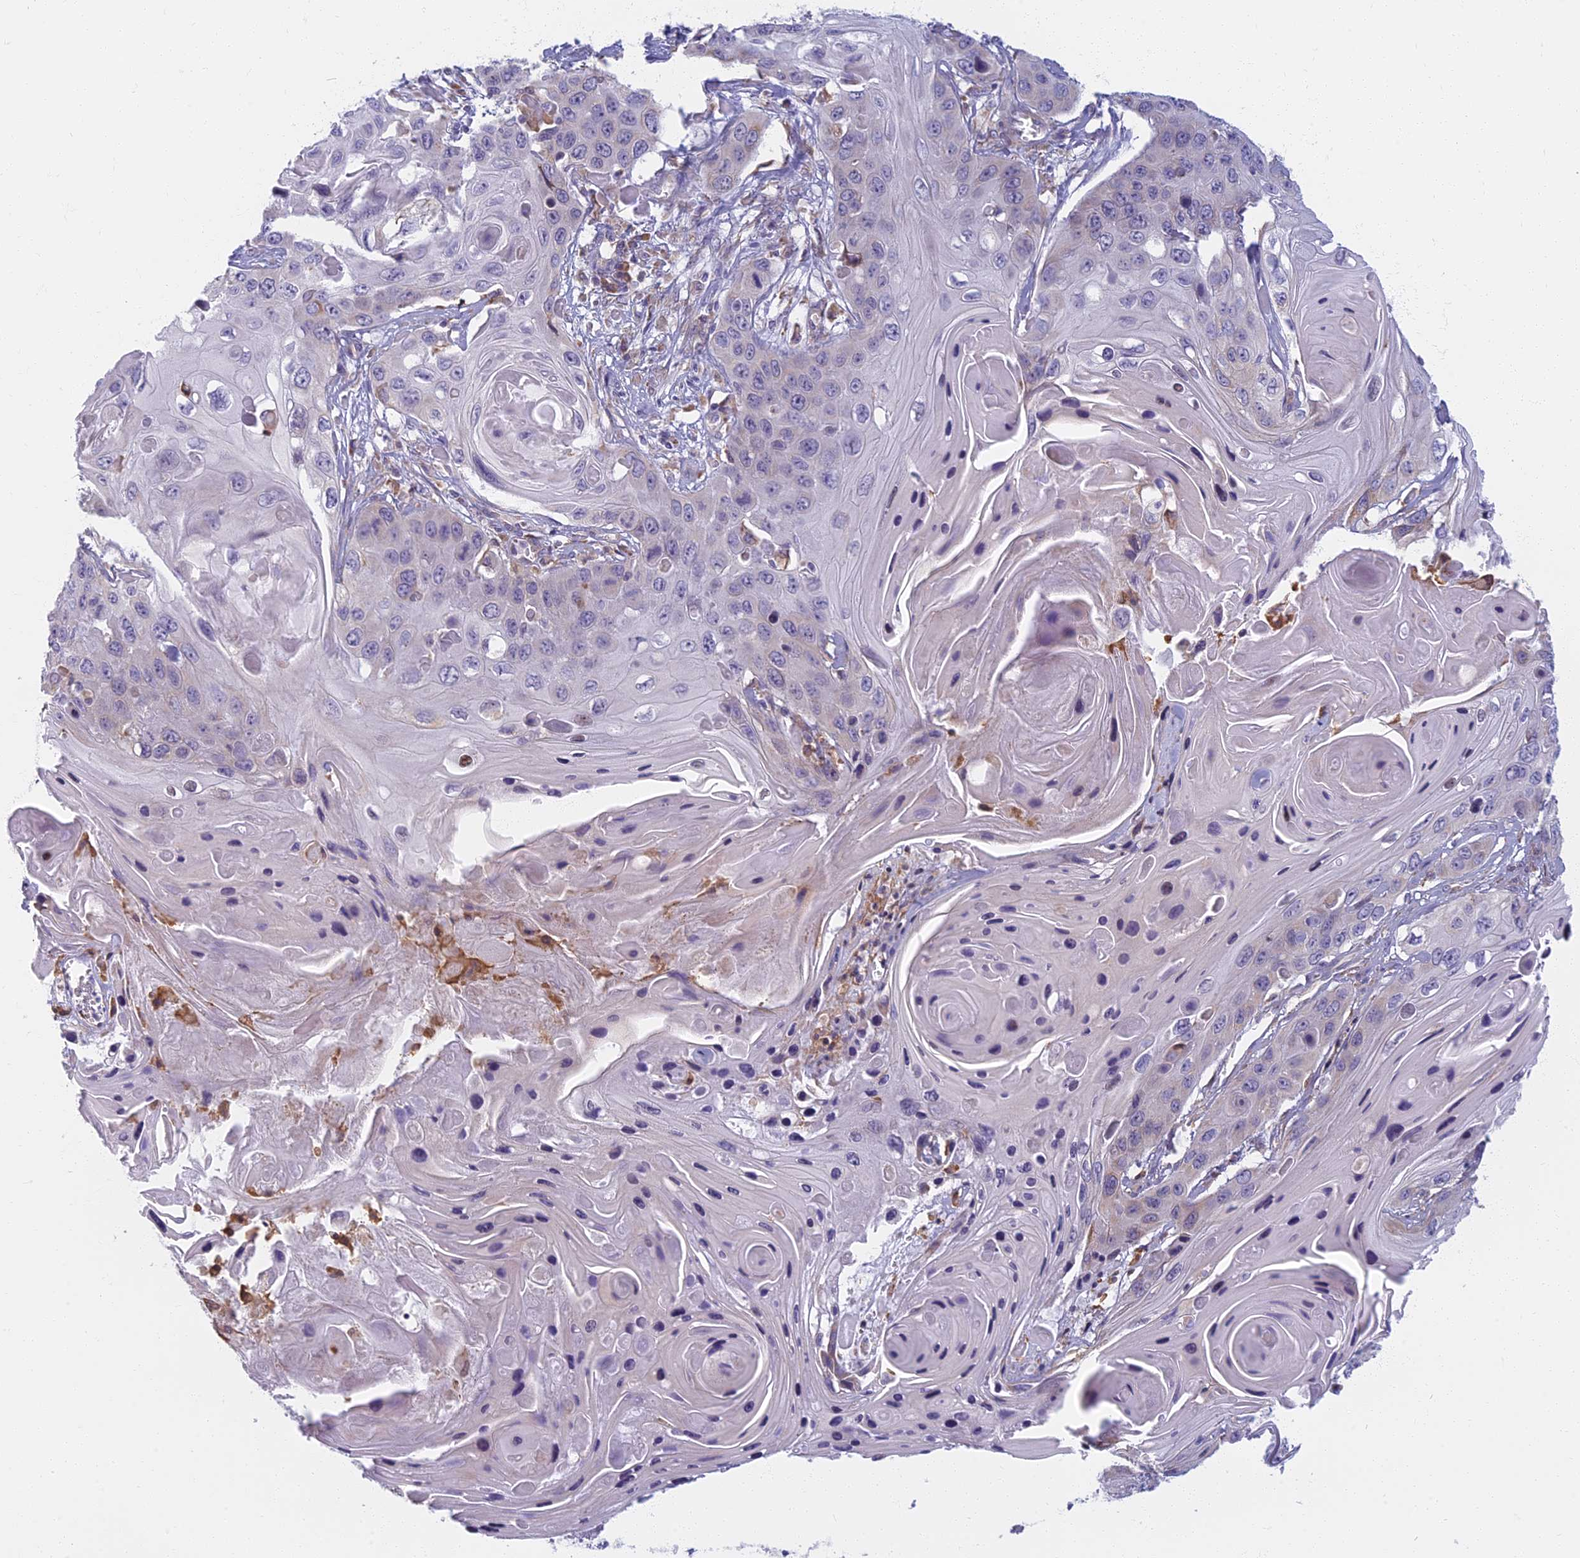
{"staining": {"intensity": "negative", "quantity": "none", "location": "none"}, "tissue": "skin cancer", "cell_type": "Tumor cells", "image_type": "cancer", "snomed": [{"axis": "morphology", "description": "Squamous cell carcinoma, NOS"}, {"axis": "topography", "description": "Skin"}], "caption": "Tumor cells are negative for brown protein staining in skin squamous cell carcinoma. The staining was performed using DAB to visualize the protein expression in brown, while the nuclei were stained in blue with hematoxylin (Magnification: 20x).", "gene": "DDX51", "patient": {"sex": "male", "age": 55}}